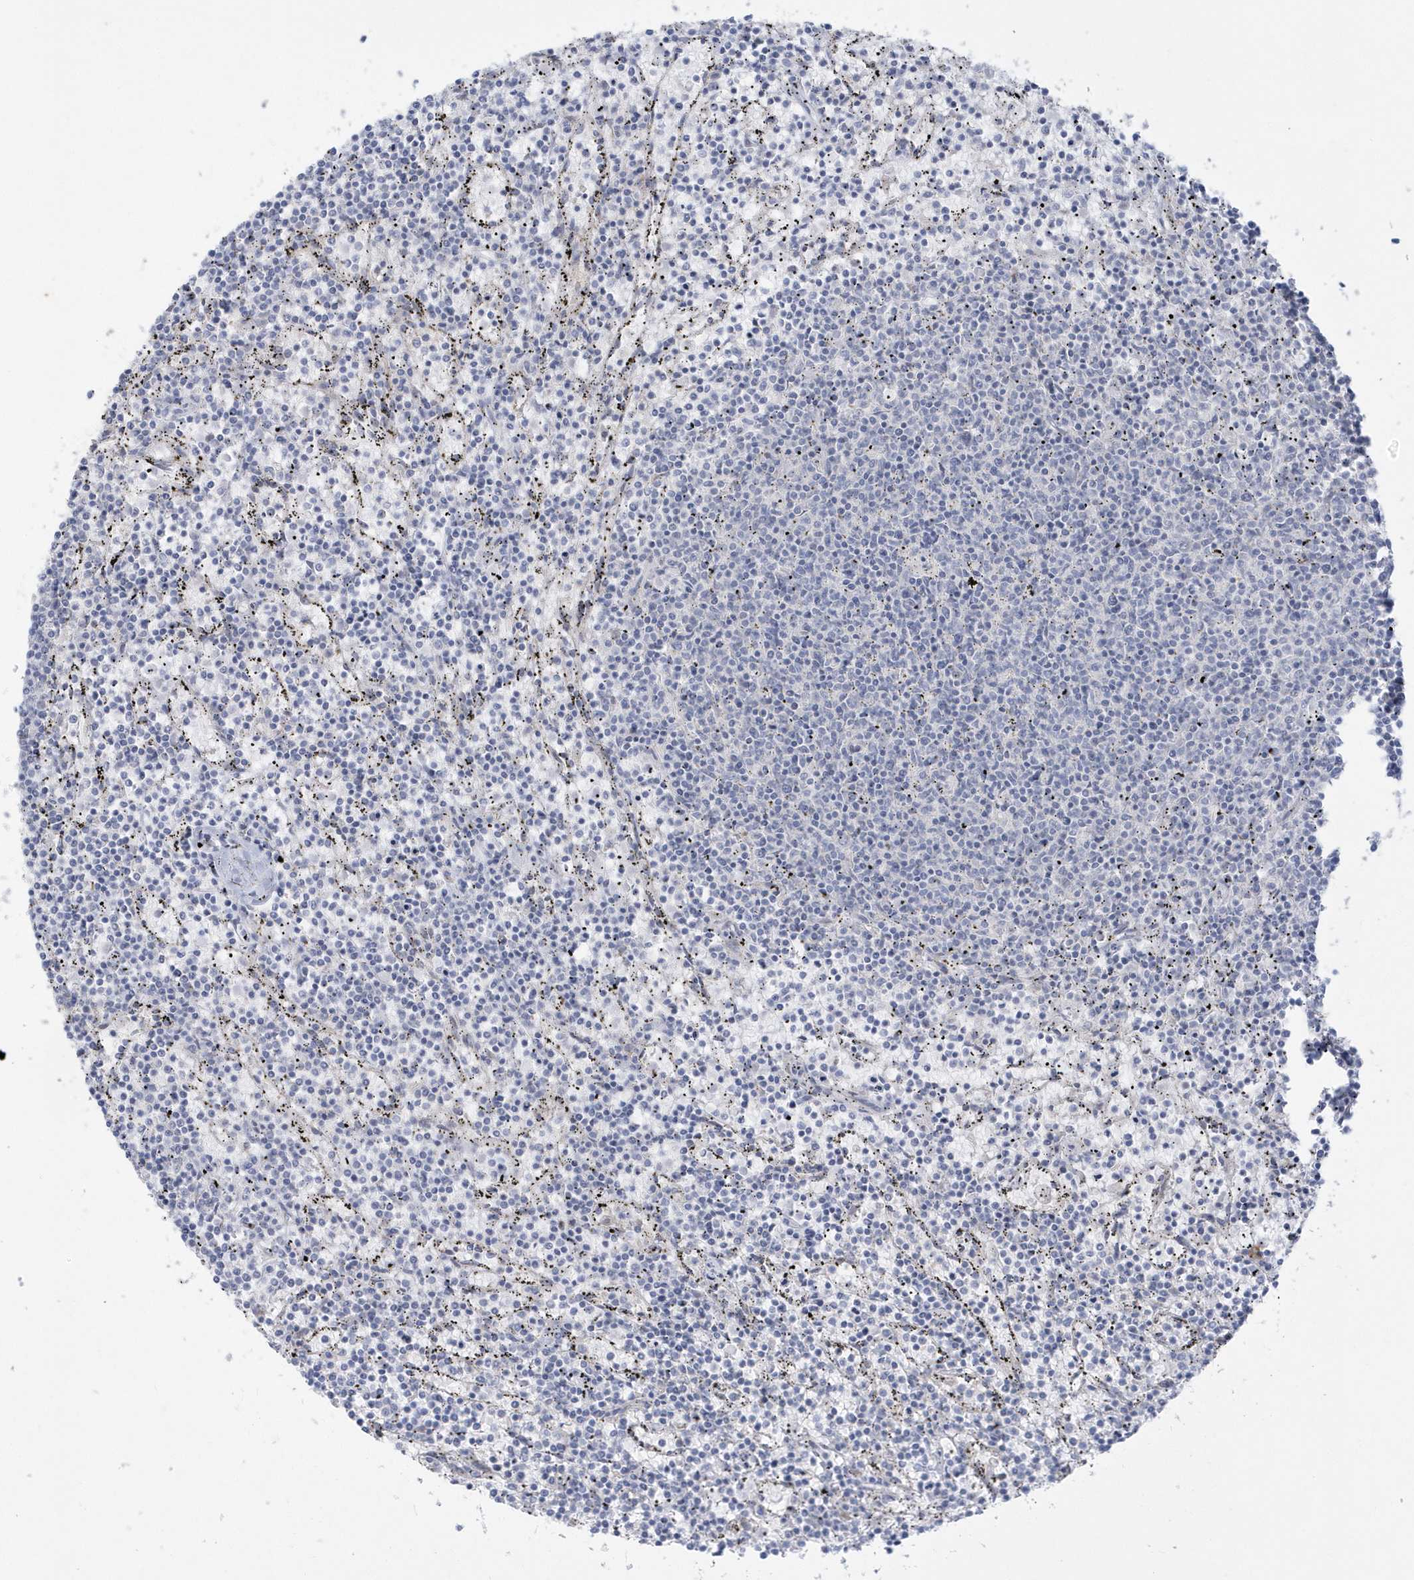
{"staining": {"intensity": "negative", "quantity": "none", "location": "none"}, "tissue": "lymphoma", "cell_type": "Tumor cells", "image_type": "cancer", "snomed": [{"axis": "morphology", "description": "Malignant lymphoma, non-Hodgkin's type, Low grade"}, {"axis": "topography", "description": "Spleen"}], "caption": "IHC histopathology image of low-grade malignant lymphoma, non-Hodgkin's type stained for a protein (brown), which shows no staining in tumor cells. (DAB (3,3'-diaminobenzidine) immunohistochemistry, high magnification).", "gene": "SEMA3D", "patient": {"sex": "female", "age": 50}}